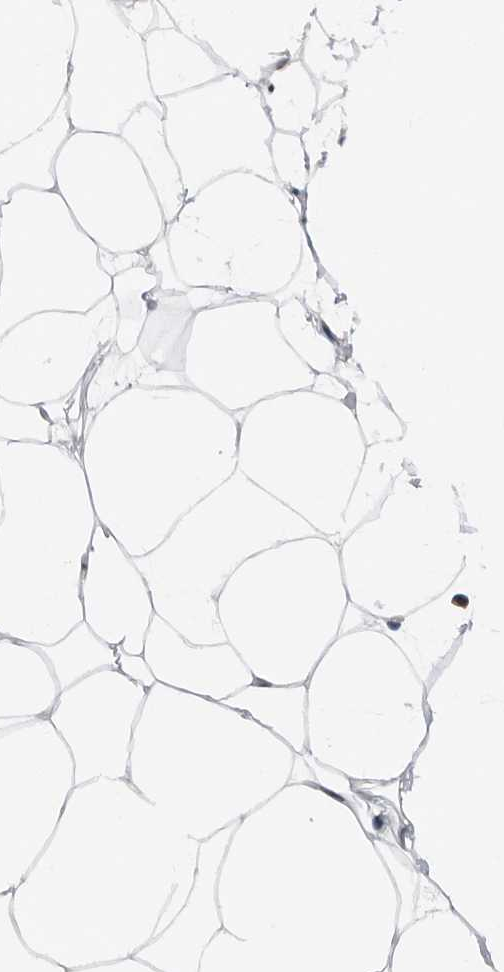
{"staining": {"intensity": "weak", "quantity": ">75%", "location": "nuclear"}, "tissue": "adipose tissue", "cell_type": "Adipocytes", "image_type": "normal", "snomed": [{"axis": "morphology", "description": "Normal tissue, NOS"}, {"axis": "topography", "description": "Breast"}], "caption": "A high-resolution photomicrograph shows immunohistochemistry (IHC) staining of benign adipose tissue, which demonstrates weak nuclear expression in about >75% of adipocytes.", "gene": "ZNF260", "patient": {"sex": "female", "age": 23}}